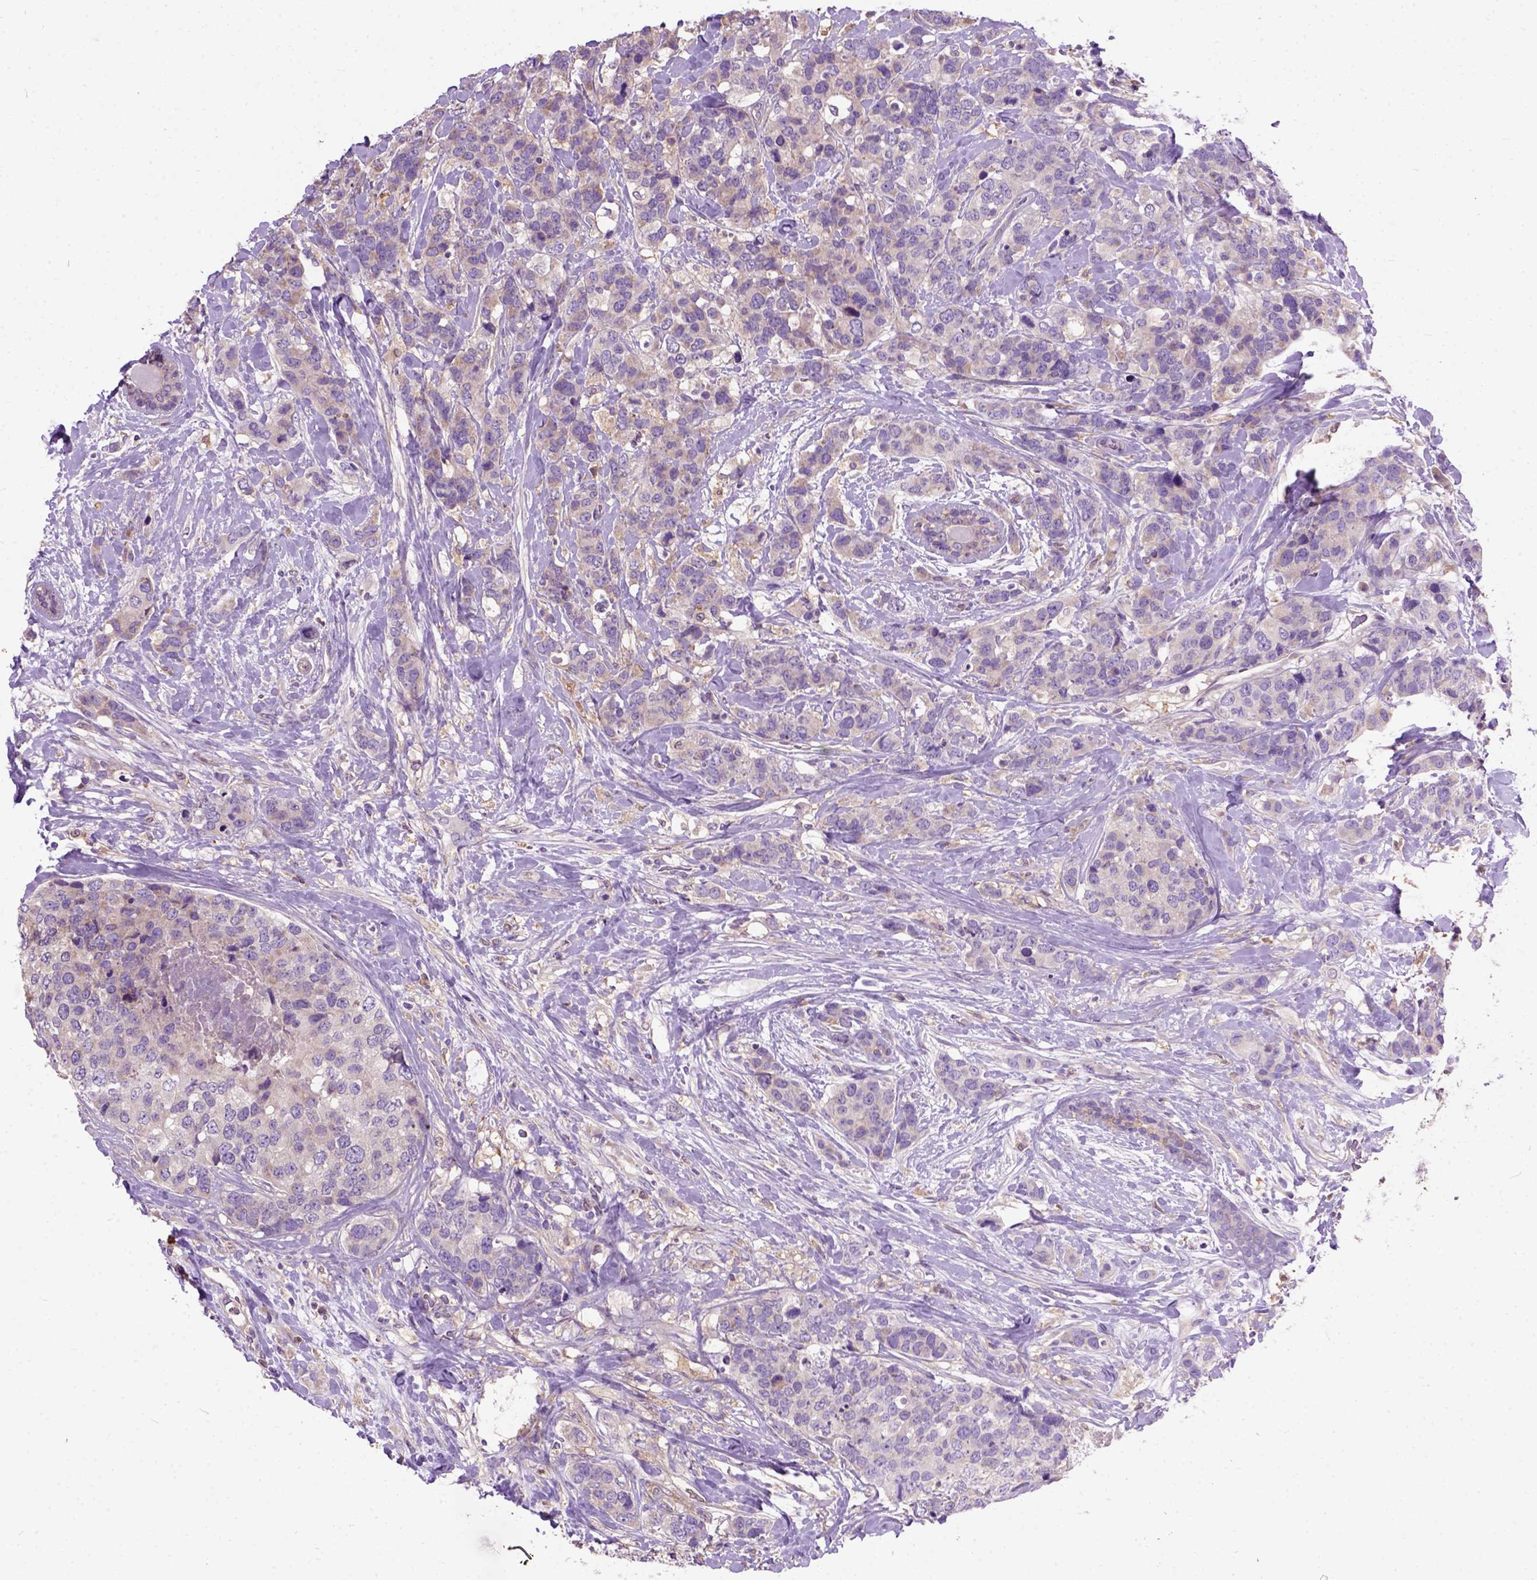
{"staining": {"intensity": "weak", "quantity": "25%-75%", "location": "cytoplasmic/membranous"}, "tissue": "breast cancer", "cell_type": "Tumor cells", "image_type": "cancer", "snomed": [{"axis": "morphology", "description": "Lobular carcinoma"}, {"axis": "topography", "description": "Breast"}], "caption": "Human breast cancer (lobular carcinoma) stained with a protein marker demonstrates weak staining in tumor cells.", "gene": "SEMA4F", "patient": {"sex": "female", "age": 59}}